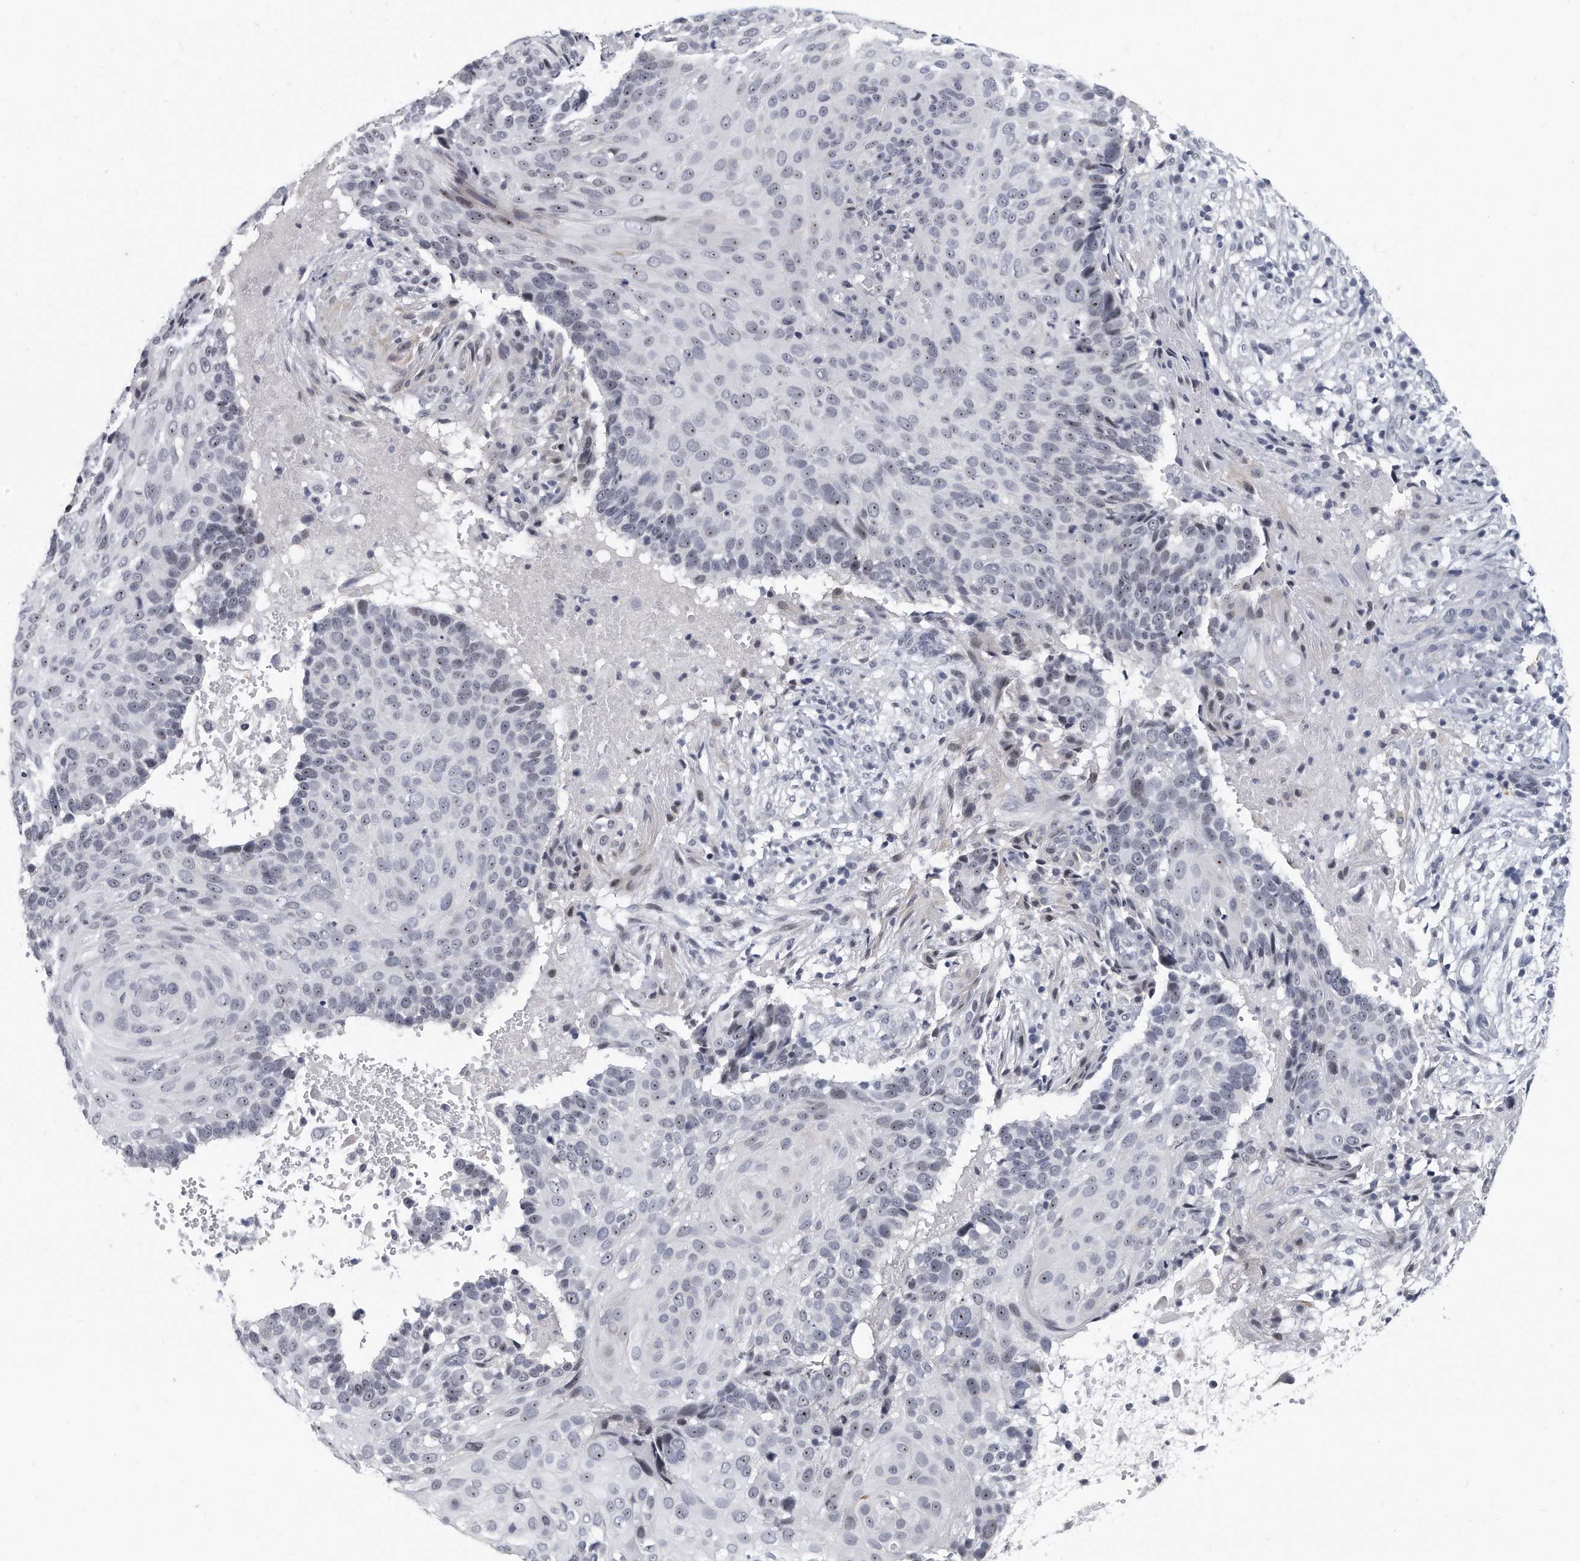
{"staining": {"intensity": "weak", "quantity": "25%-75%", "location": "nuclear"}, "tissue": "cervical cancer", "cell_type": "Tumor cells", "image_type": "cancer", "snomed": [{"axis": "morphology", "description": "Squamous cell carcinoma, NOS"}, {"axis": "topography", "description": "Cervix"}], "caption": "A brown stain highlights weak nuclear staining of a protein in cervical cancer tumor cells.", "gene": "TFCP2L1", "patient": {"sex": "female", "age": 74}}